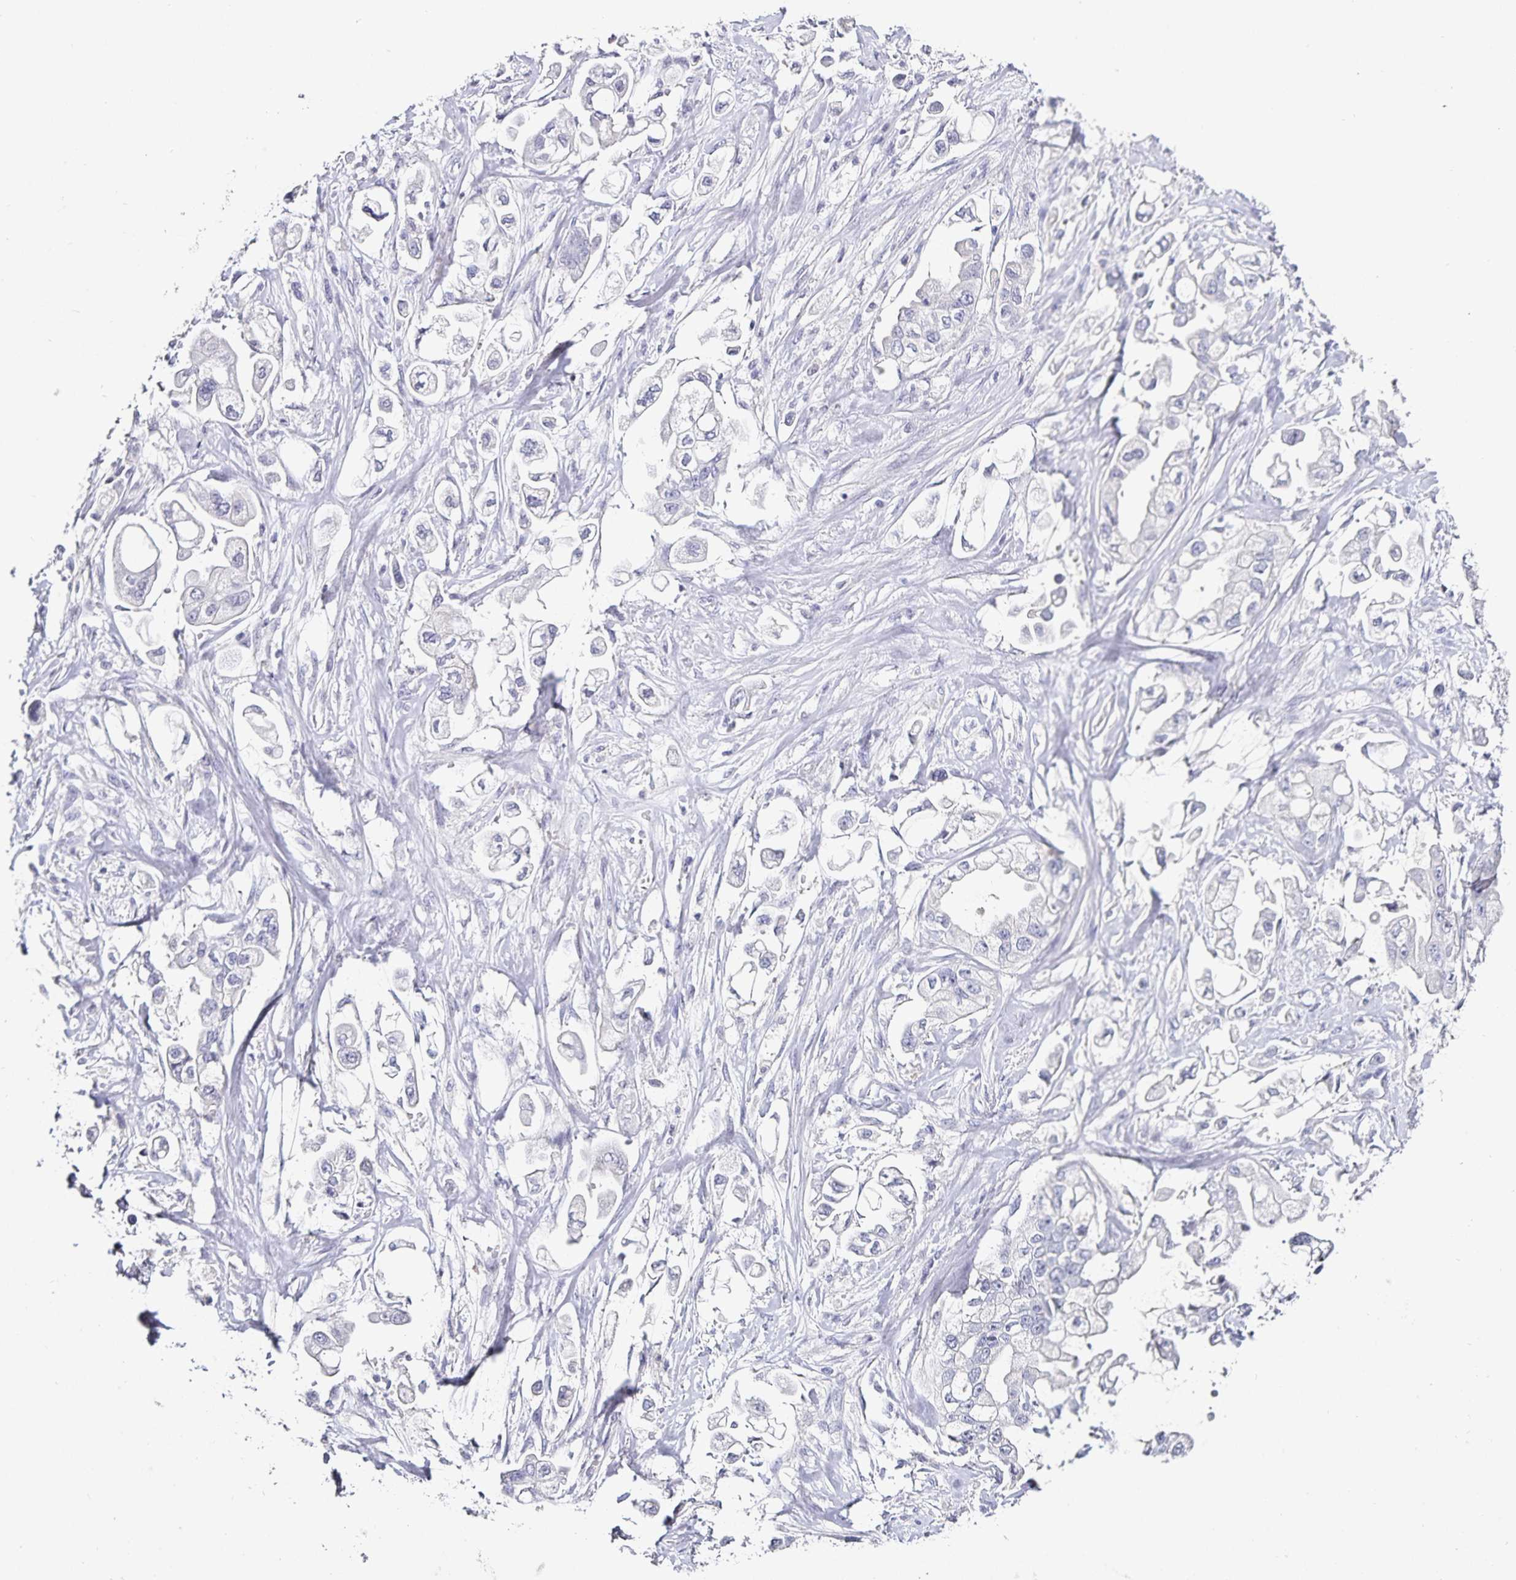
{"staining": {"intensity": "negative", "quantity": "none", "location": "none"}, "tissue": "stomach cancer", "cell_type": "Tumor cells", "image_type": "cancer", "snomed": [{"axis": "morphology", "description": "Adenocarcinoma, NOS"}, {"axis": "topography", "description": "Stomach"}], "caption": "Immunohistochemistry (IHC) micrograph of stomach cancer (adenocarcinoma) stained for a protein (brown), which demonstrates no expression in tumor cells. Brightfield microscopy of immunohistochemistry stained with DAB (brown) and hematoxylin (blue), captured at high magnification.", "gene": "TTR", "patient": {"sex": "male", "age": 62}}